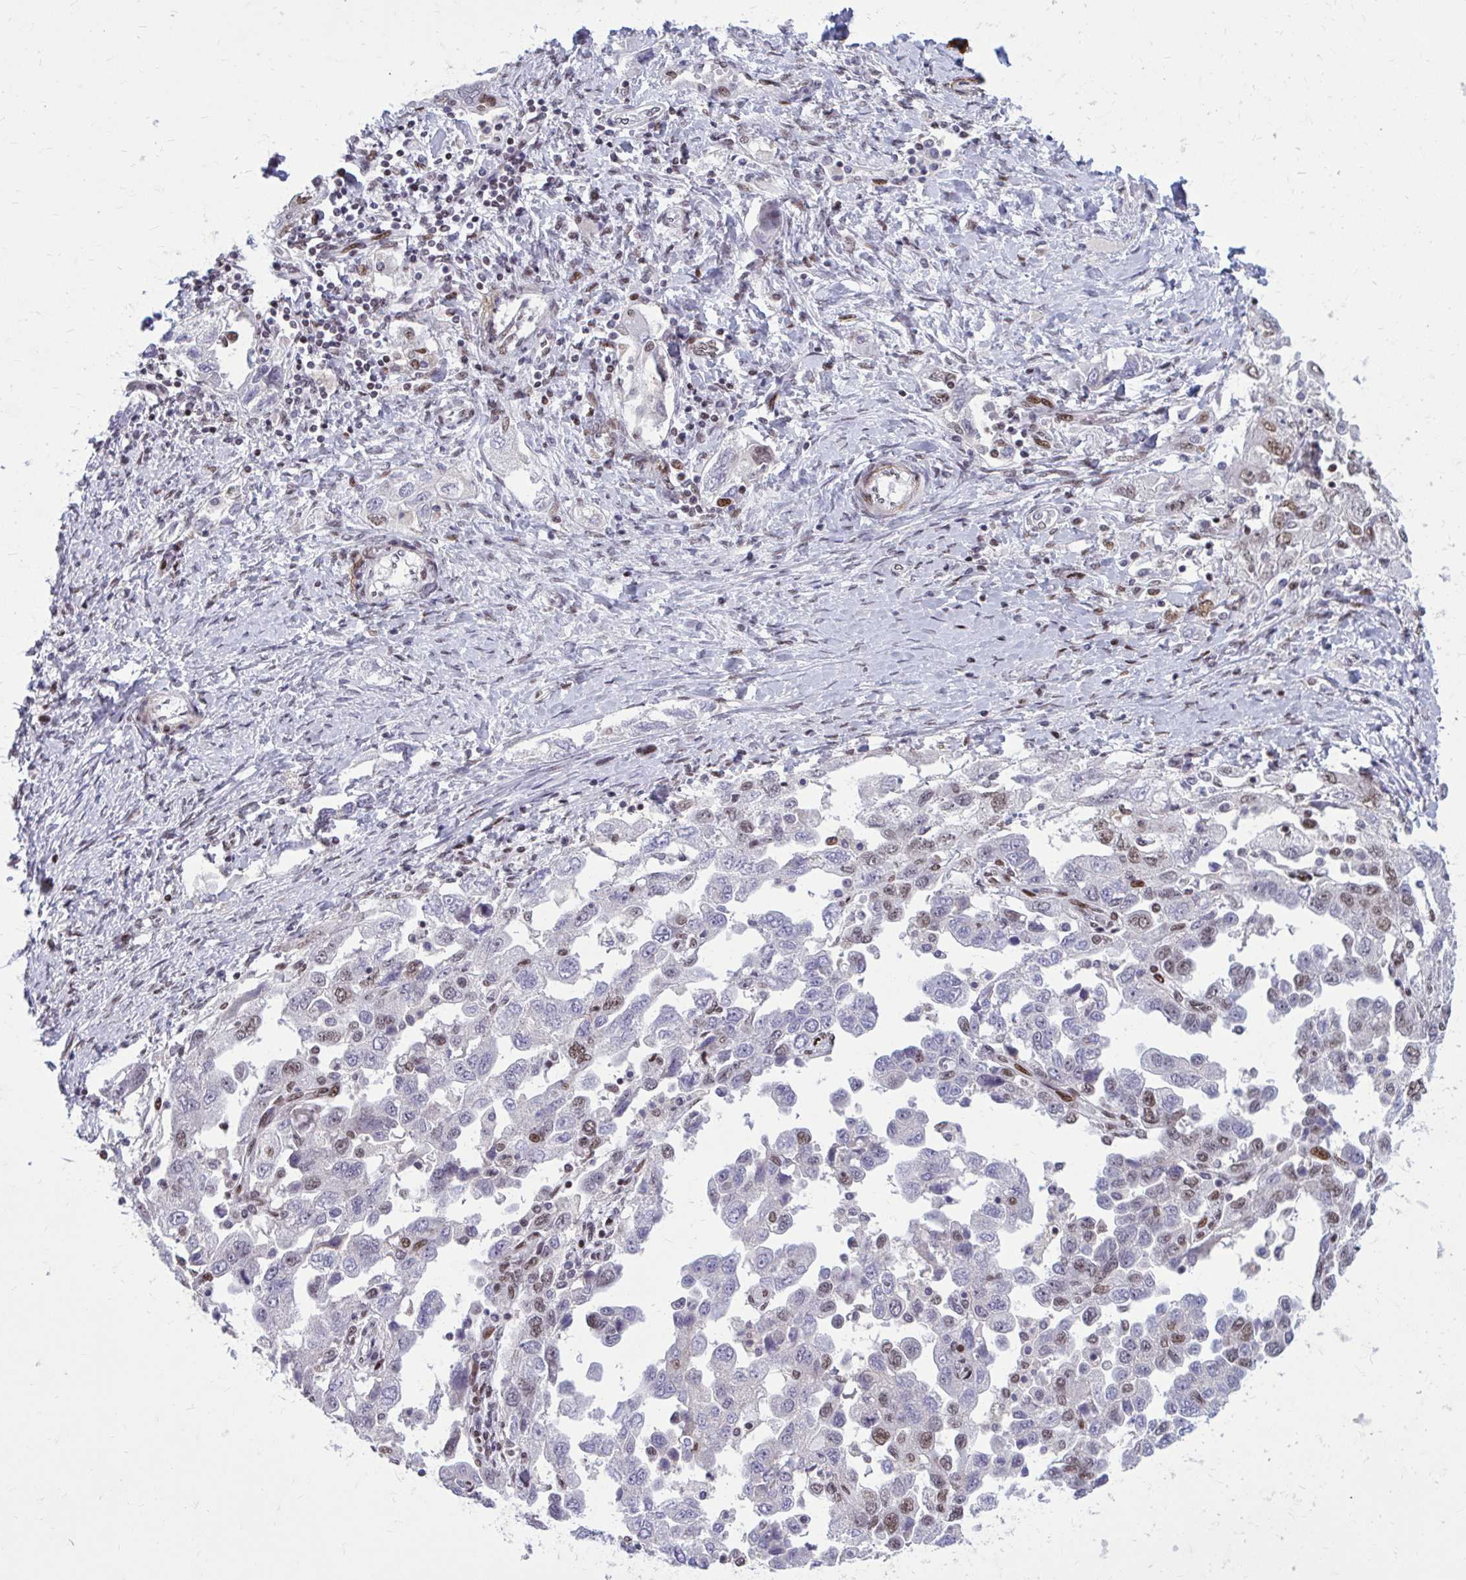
{"staining": {"intensity": "moderate", "quantity": "<25%", "location": "nuclear"}, "tissue": "ovarian cancer", "cell_type": "Tumor cells", "image_type": "cancer", "snomed": [{"axis": "morphology", "description": "Carcinoma, NOS"}, {"axis": "morphology", "description": "Cystadenocarcinoma, serous, NOS"}, {"axis": "topography", "description": "Ovary"}], "caption": "Immunohistochemistry (IHC) micrograph of ovarian carcinoma stained for a protein (brown), which displays low levels of moderate nuclear expression in approximately <25% of tumor cells.", "gene": "PSME4", "patient": {"sex": "female", "age": 69}}